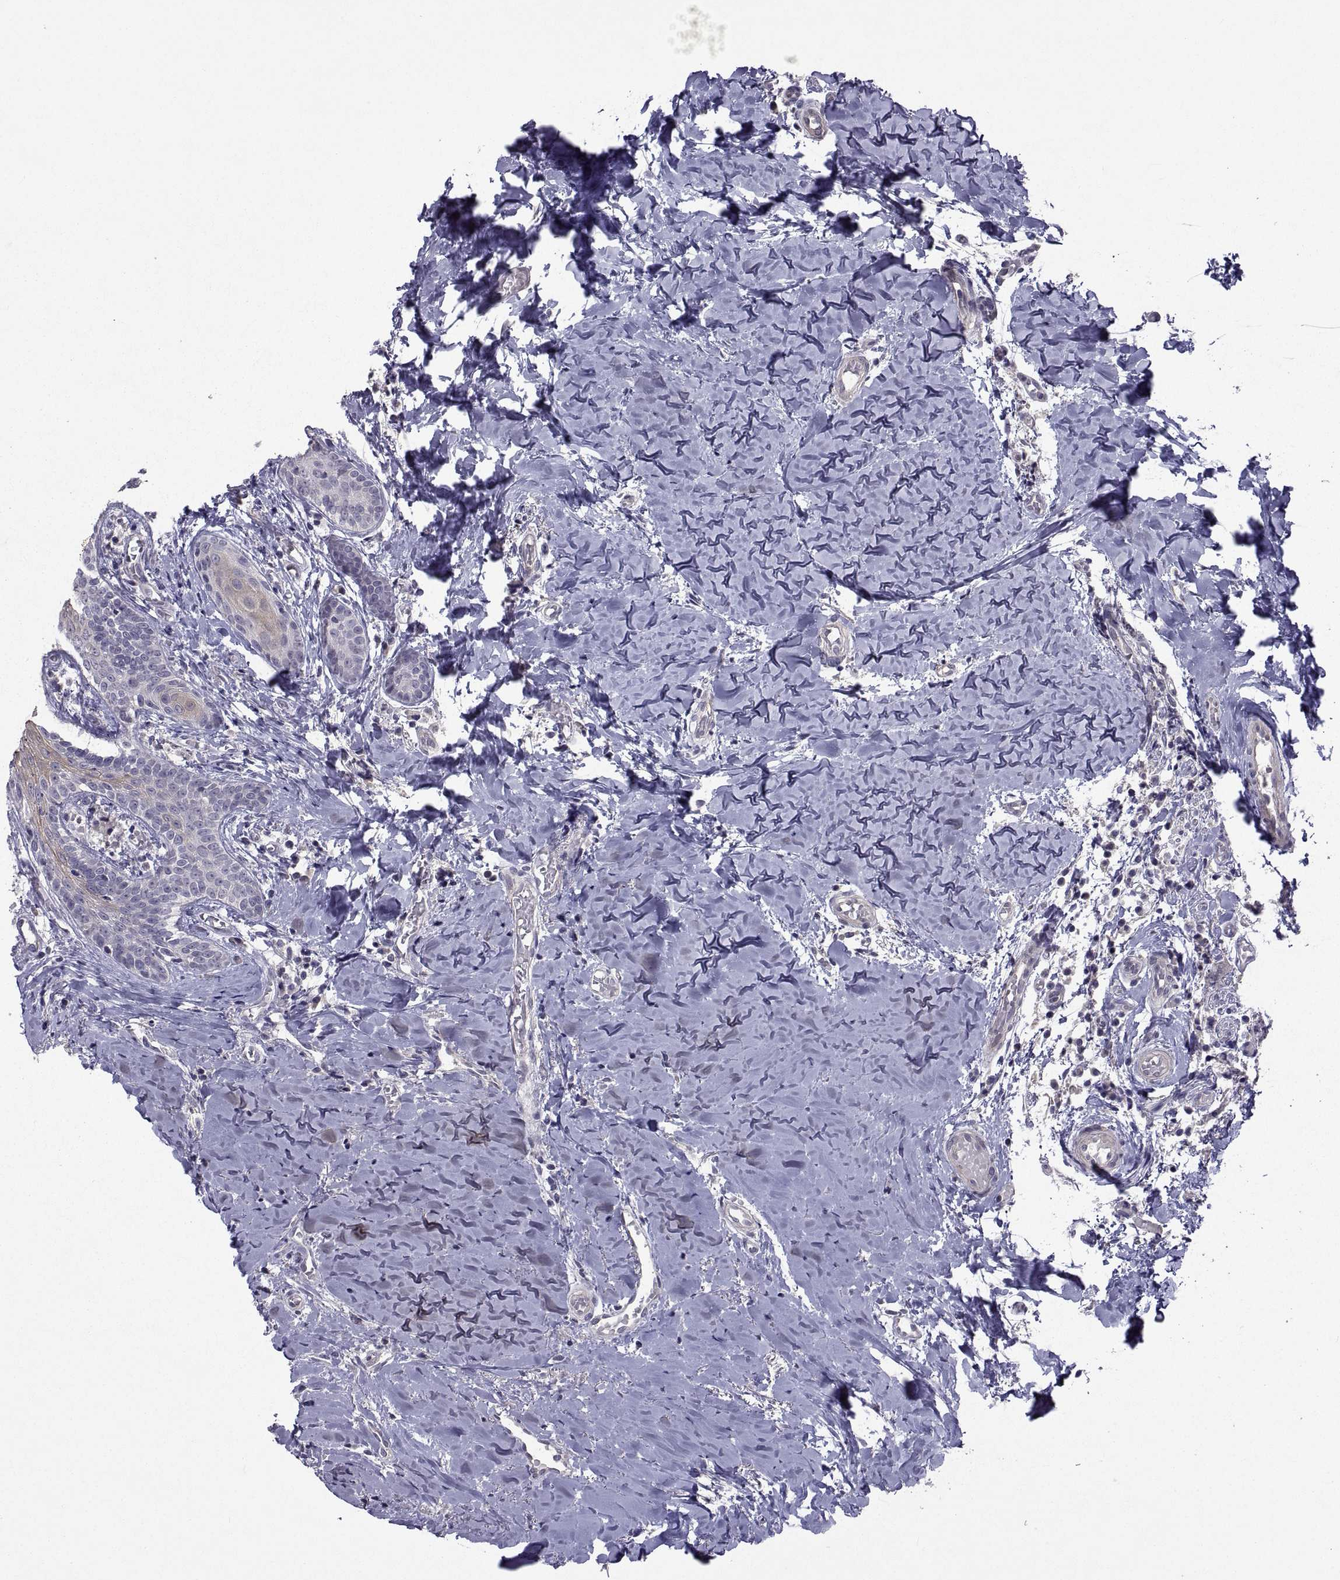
{"staining": {"intensity": "negative", "quantity": "none", "location": "none"}, "tissue": "head and neck cancer", "cell_type": "Tumor cells", "image_type": "cancer", "snomed": [{"axis": "morphology", "description": "Normal tissue, NOS"}, {"axis": "morphology", "description": "Squamous cell carcinoma, NOS"}, {"axis": "topography", "description": "Oral tissue"}, {"axis": "topography", "description": "Salivary gland"}, {"axis": "topography", "description": "Head-Neck"}], "caption": "Photomicrograph shows no protein expression in tumor cells of head and neck cancer tissue.", "gene": "NPTX2", "patient": {"sex": "female", "age": 62}}